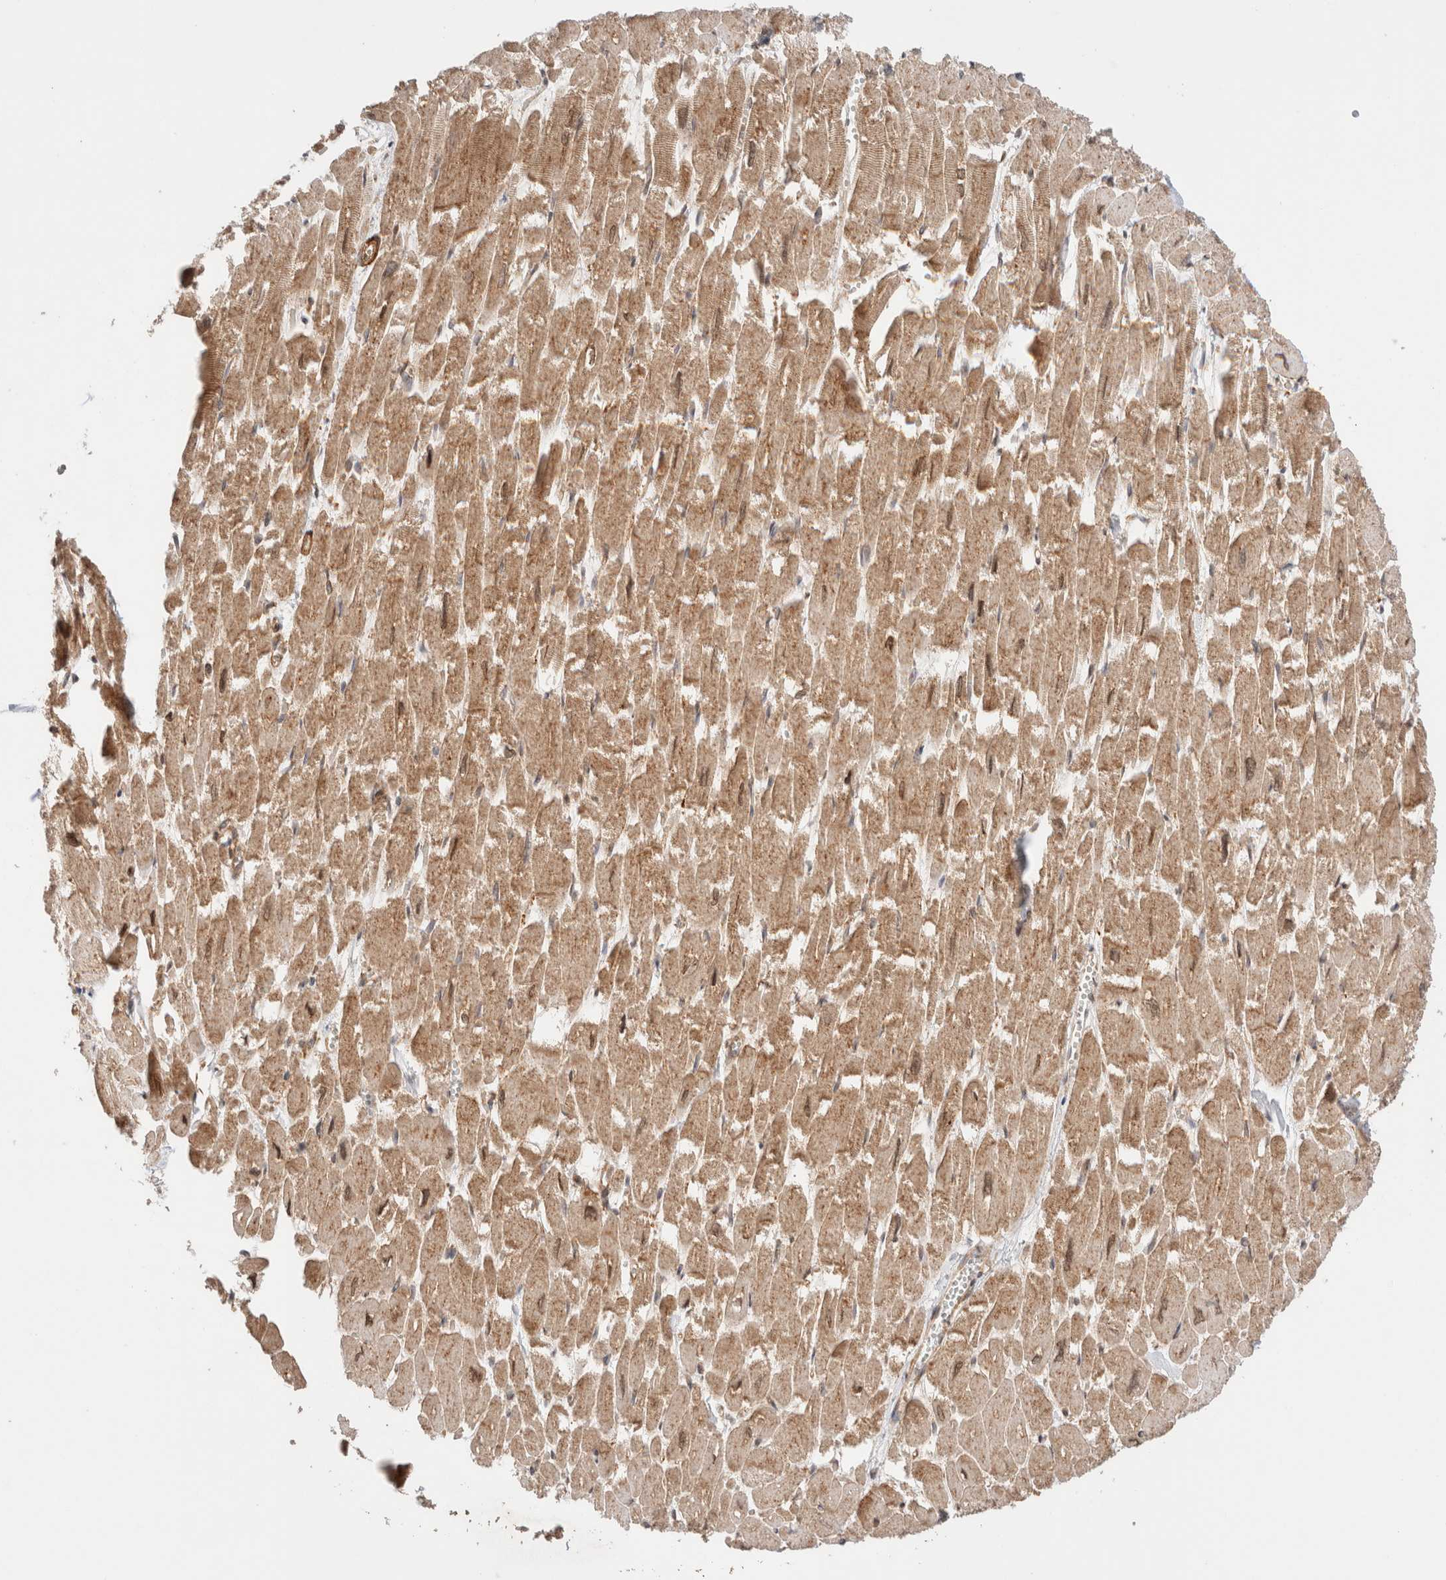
{"staining": {"intensity": "moderate", "quantity": ">75%", "location": "cytoplasmic/membranous"}, "tissue": "heart muscle", "cell_type": "Cardiomyocytes", "image_type": "normal", "snomed": [{"axis": "morphology", "description": "Normal tissue, NOS"}, {"axis": "topography", "description": "Heart"}], "caption": "Approximately >75% of cardiomyocytes in benign heart muscle demonstrate moderate cytoplasmic/membranous protein expression as visualized by brown immunohistochemical staining.", "gene": "SIKE1", "patient": {"sex": "male", "age": 54}}